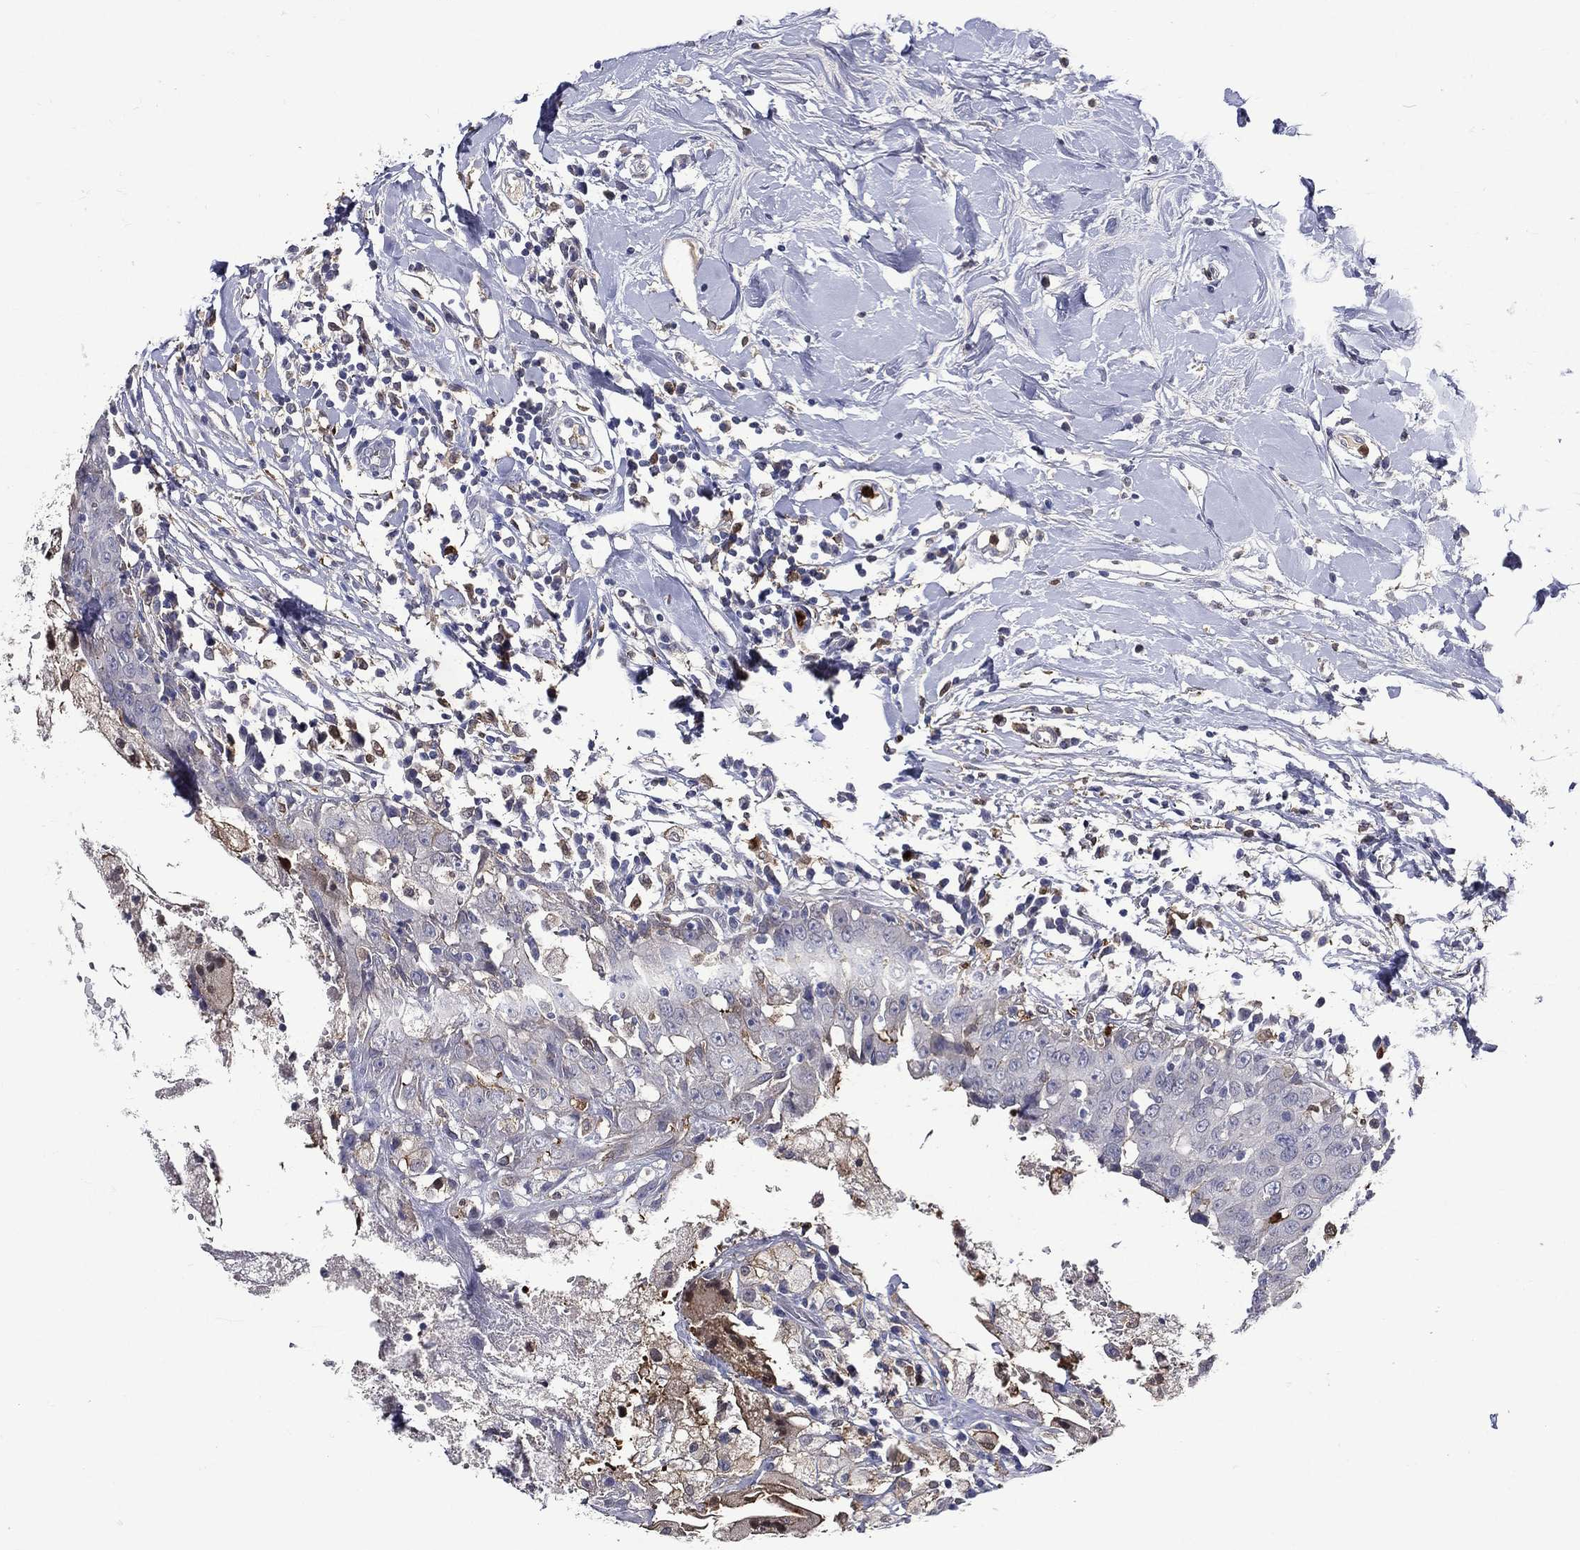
{"staining": {"intensity": "negative", "quantity": "none", "location": "none"}, "tissue": "breast cancer", "cell_type": "Tumor cells", "image_type": "cancer", "snomed": [{"axis": "morphology", "description": "Duct carcinoma"}, {"axis": "topography", "description": "Breast"}], "caption": "Immunohistochemistry (IHC) photomicrograph of human intraductal carcinoma (breast) stained for a protein (brown), which reveals no positivity in tumor cells. (DAB (3,3'-diaminobenzidine) immunohistochemistry, high magnification).", "gene": "GPR171", "patient": {"sex": "female", "age": 27}}